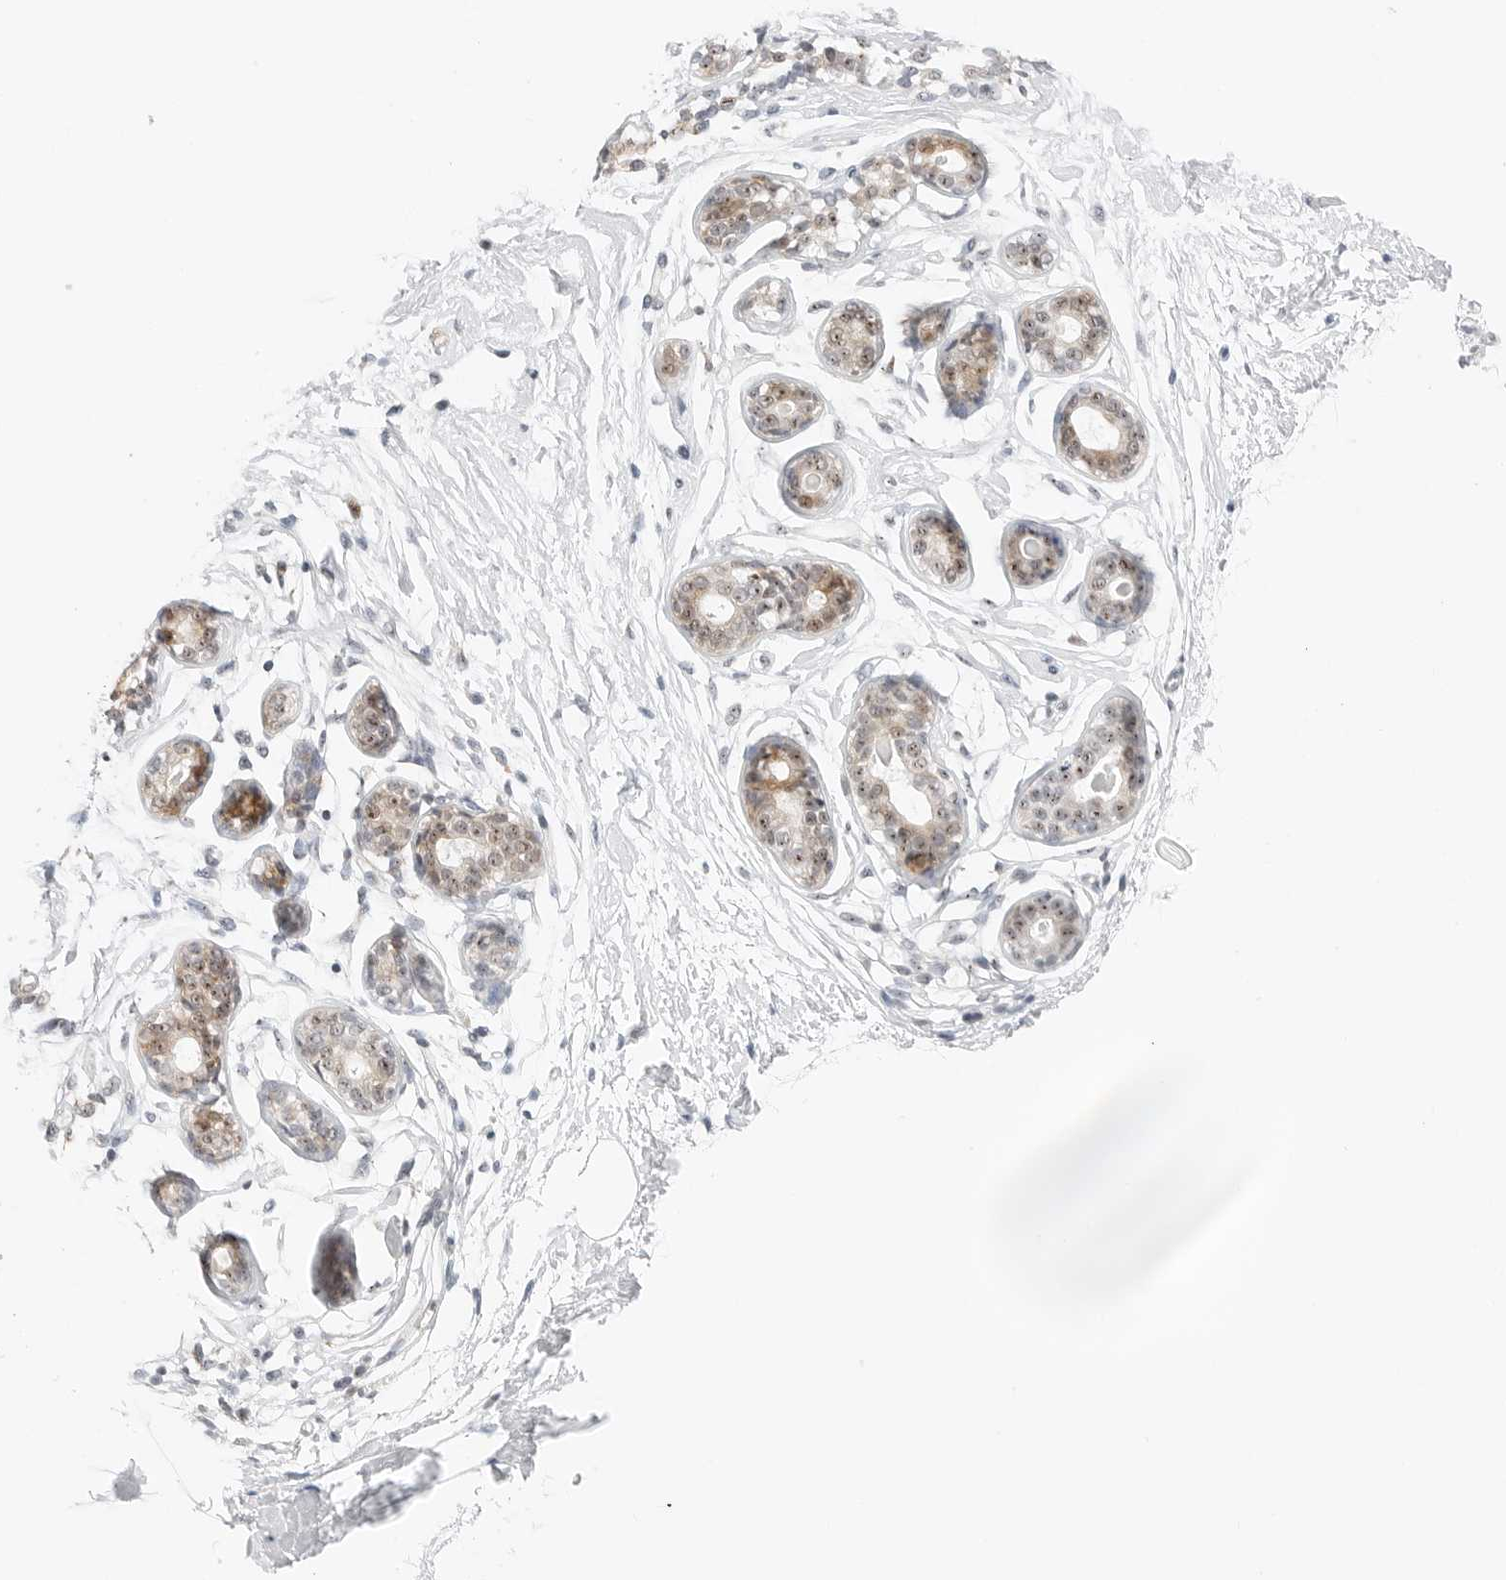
{"staining": {"intensity": "negative", "quantity": "none", "location": "none"}, "tissue": "breast", "cell_type": "Adipocytes", "image_type": "normal", "snomed": [{"axis": "morphology", "description": "Normal tissue, NOS"}, {"axis": "topography", "description": "Breast"}], "caption": "Breast was stained to show a protein in brown. There is no significant staining in adipocytes. (Stains: DAB (3,3'-diaminobenzidine) IHC with hematoxylin counter stain, Microscopy: brightfield microscopy at high magnification).", "gene": "RIMKLA", "patient": {"sex": "female", "age": 23}}